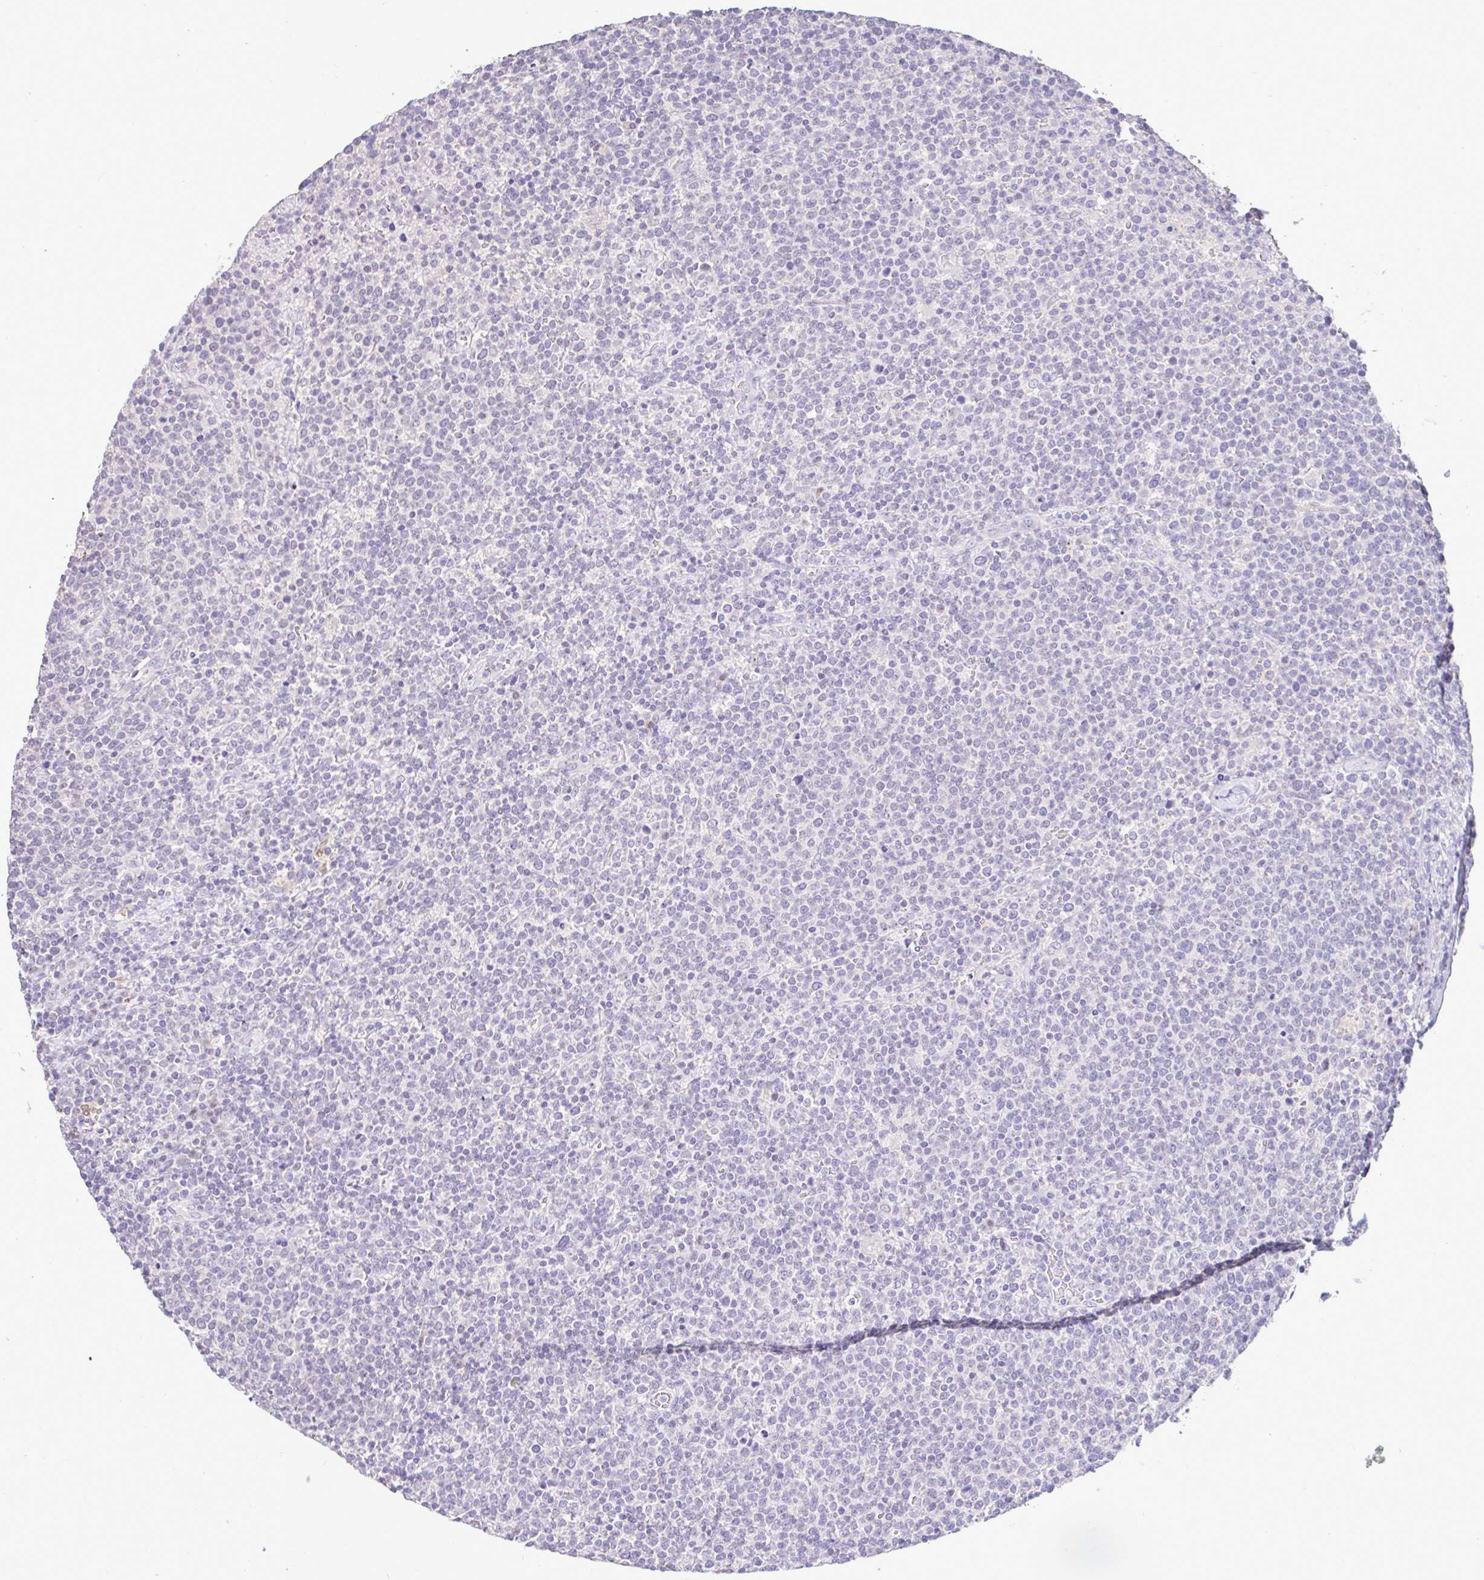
{"staining": {"intensity": "negative", "quantity": "none", "location": "none"}, "tissue": "lymphoma", "cell_type": "Tumor cells", "image_type": "cancer", "snomed": [{"axis": "morphology", "description": "Malignant lymphoma, non-Hodgkin's type, High grade"}, {"axis": "topography", "description": "Lymph node"}], "caption": "A micrograph of high-grade malignant lymphoma, non-Hodgkin's type stained for a protein exhibits no brown staining in tumor cells.", "gene": "CTU1", "patient": {"sex": "male", "age": 61}}